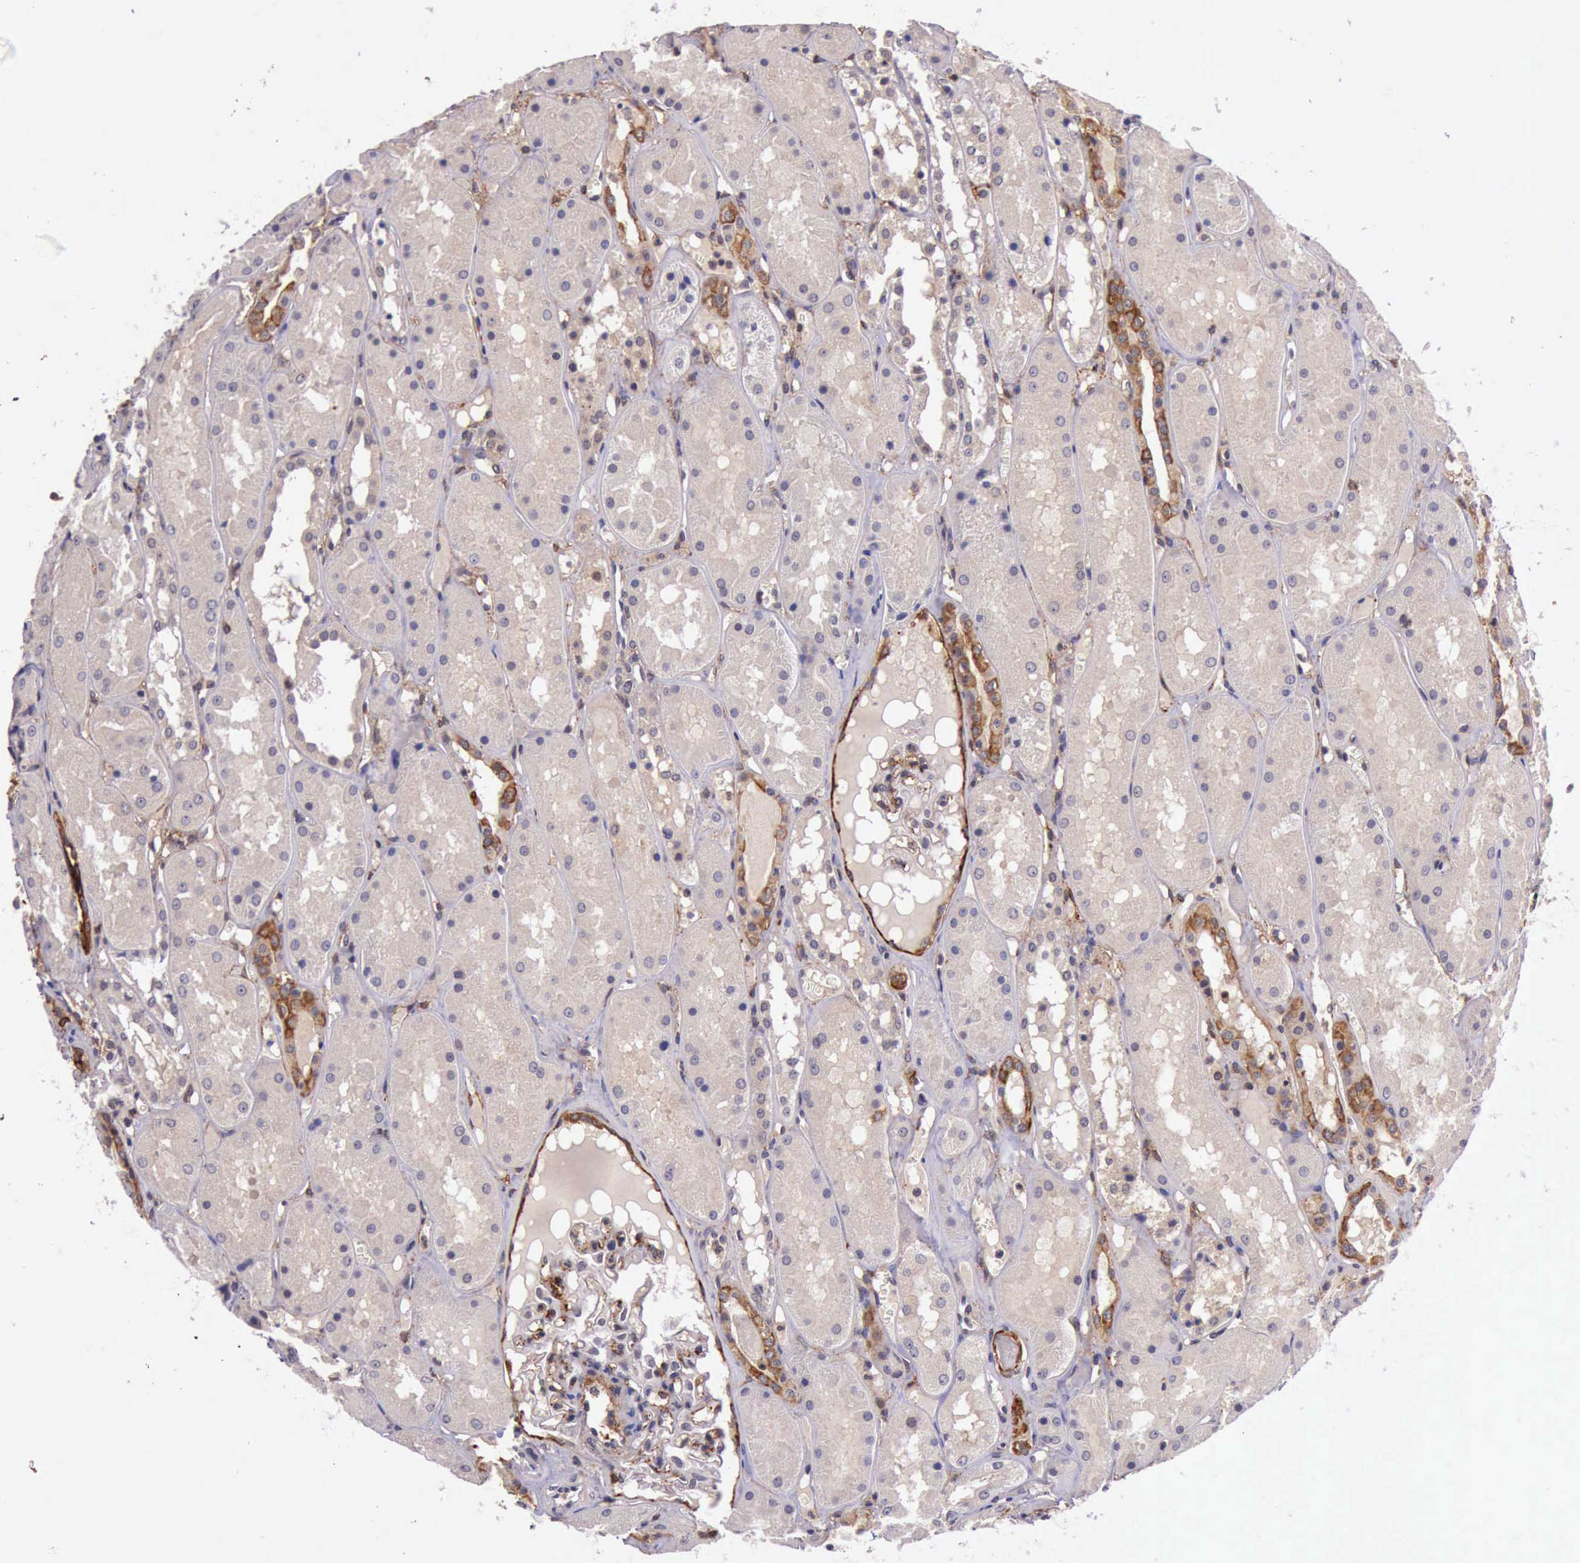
{"staining": {"intensity": "moderate", "quantity": "25%-75%", "location": "cytoplasmic/membranous"}, "tissue": "kidney", "cell_type": "Cells in glomeruli", "image_type": "normal", "snomed": [{"axis": "morphology", "description": "Normal tissue, NOS"}, {"axis": "topography", "description": "Kidney"}], "caption": "Brown immunohistochemical staining in benign kidney exhibits moderate cytoplasmic/membranous positivity in approximately 25%-75% of cells in glomeruli.", "gene": "PRICKLE3", "patient": {"sex": "male", "age": 36}}